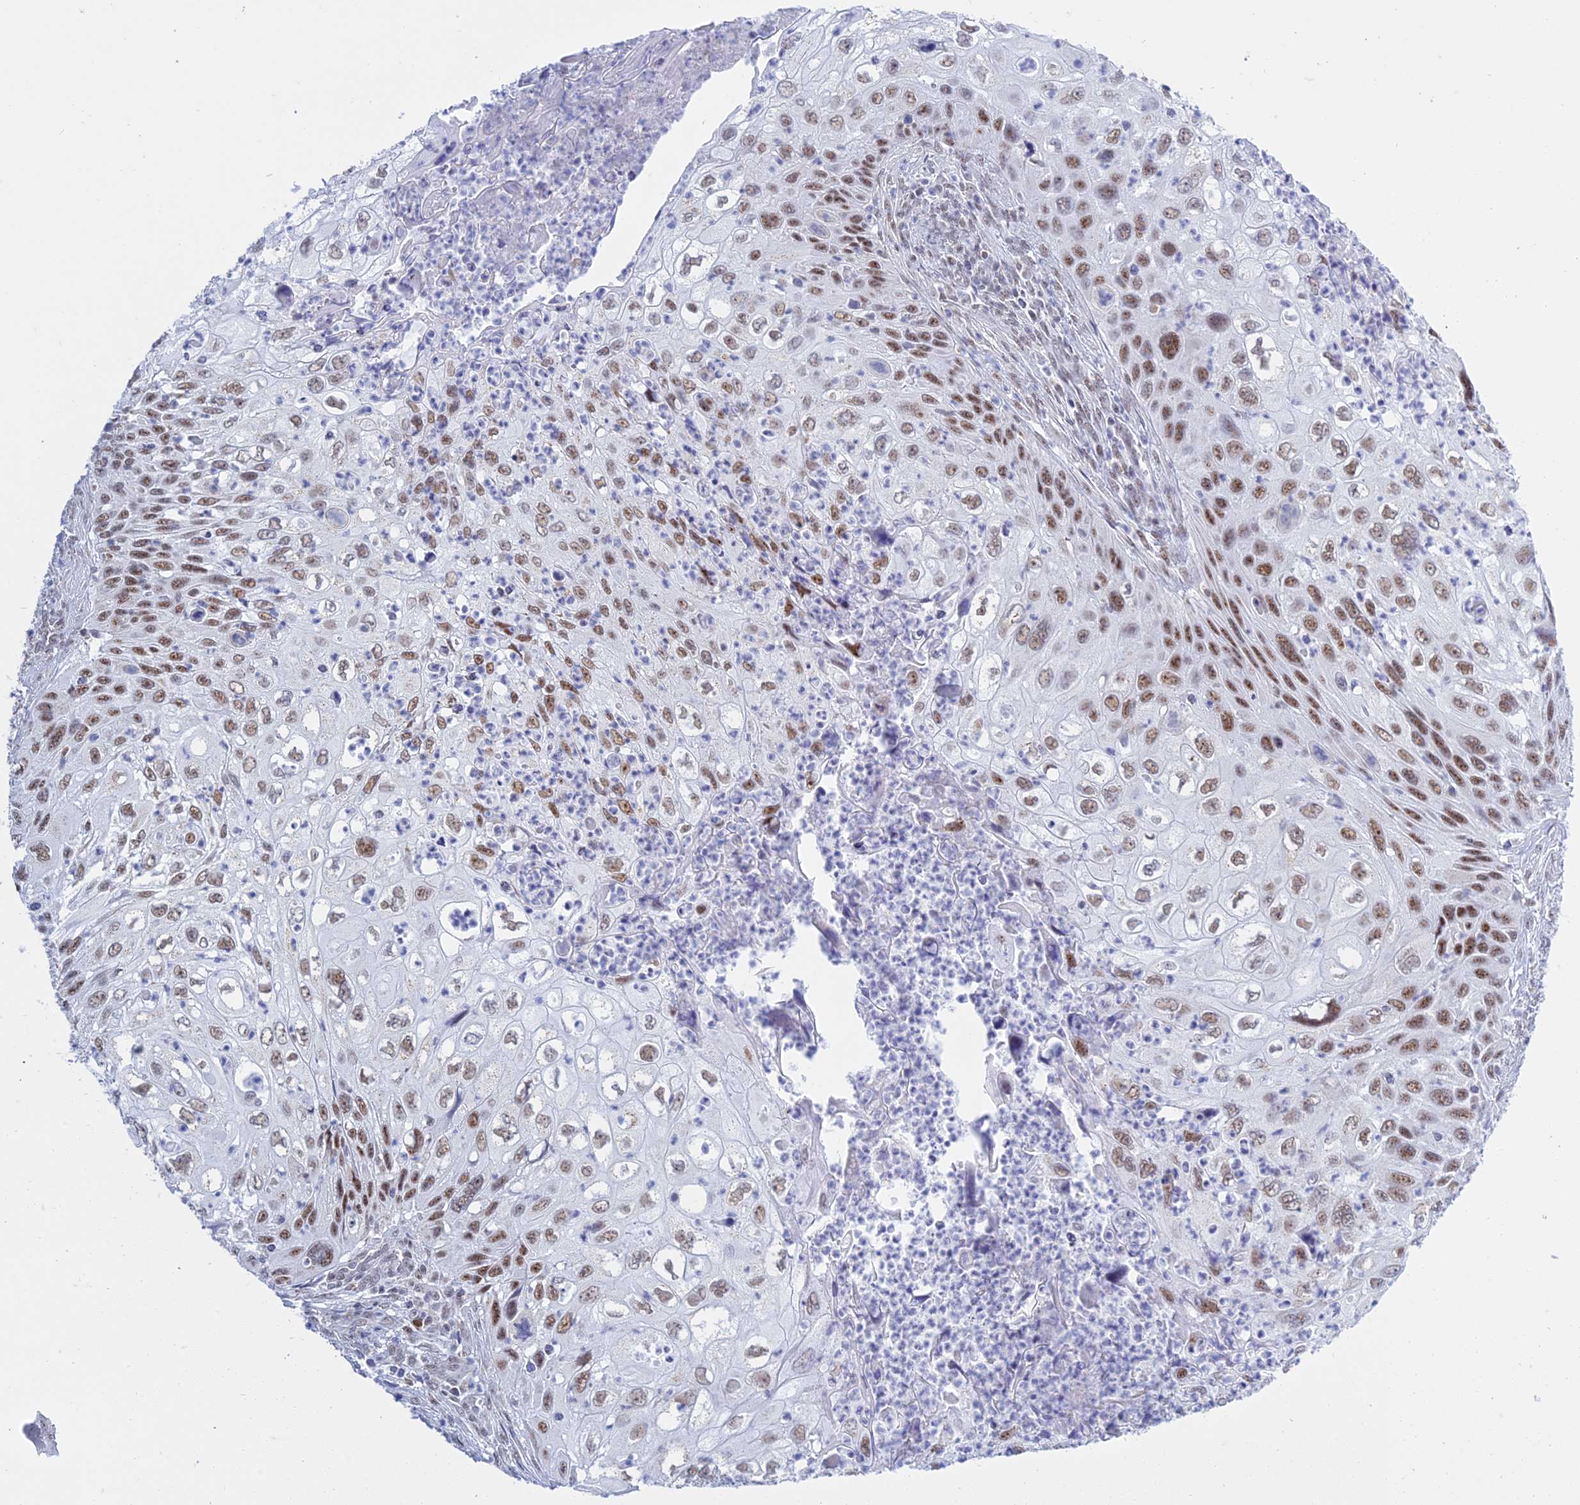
{"staining": {"intensity": "moderate", "quantity": ">75%", "location": "nuclear"}, "tissue": "cervical cancer", "cell_type": "Tumor cells", "image_type": "cancer", "snomed": [{"axis": "morphology", "description": "Squamous cell carcinoma, NOS"}, {"axis": "topography", "description": "Cervix"}], "caption": "Immunohistochemical staining of cervical cancer (squamous cell carcinoma) reveals medium levels of moderate nuclear staining in approximately >75% of tumor cells.", "gene": "KLF14", "patient": {"sex": "female", "age": 70}}